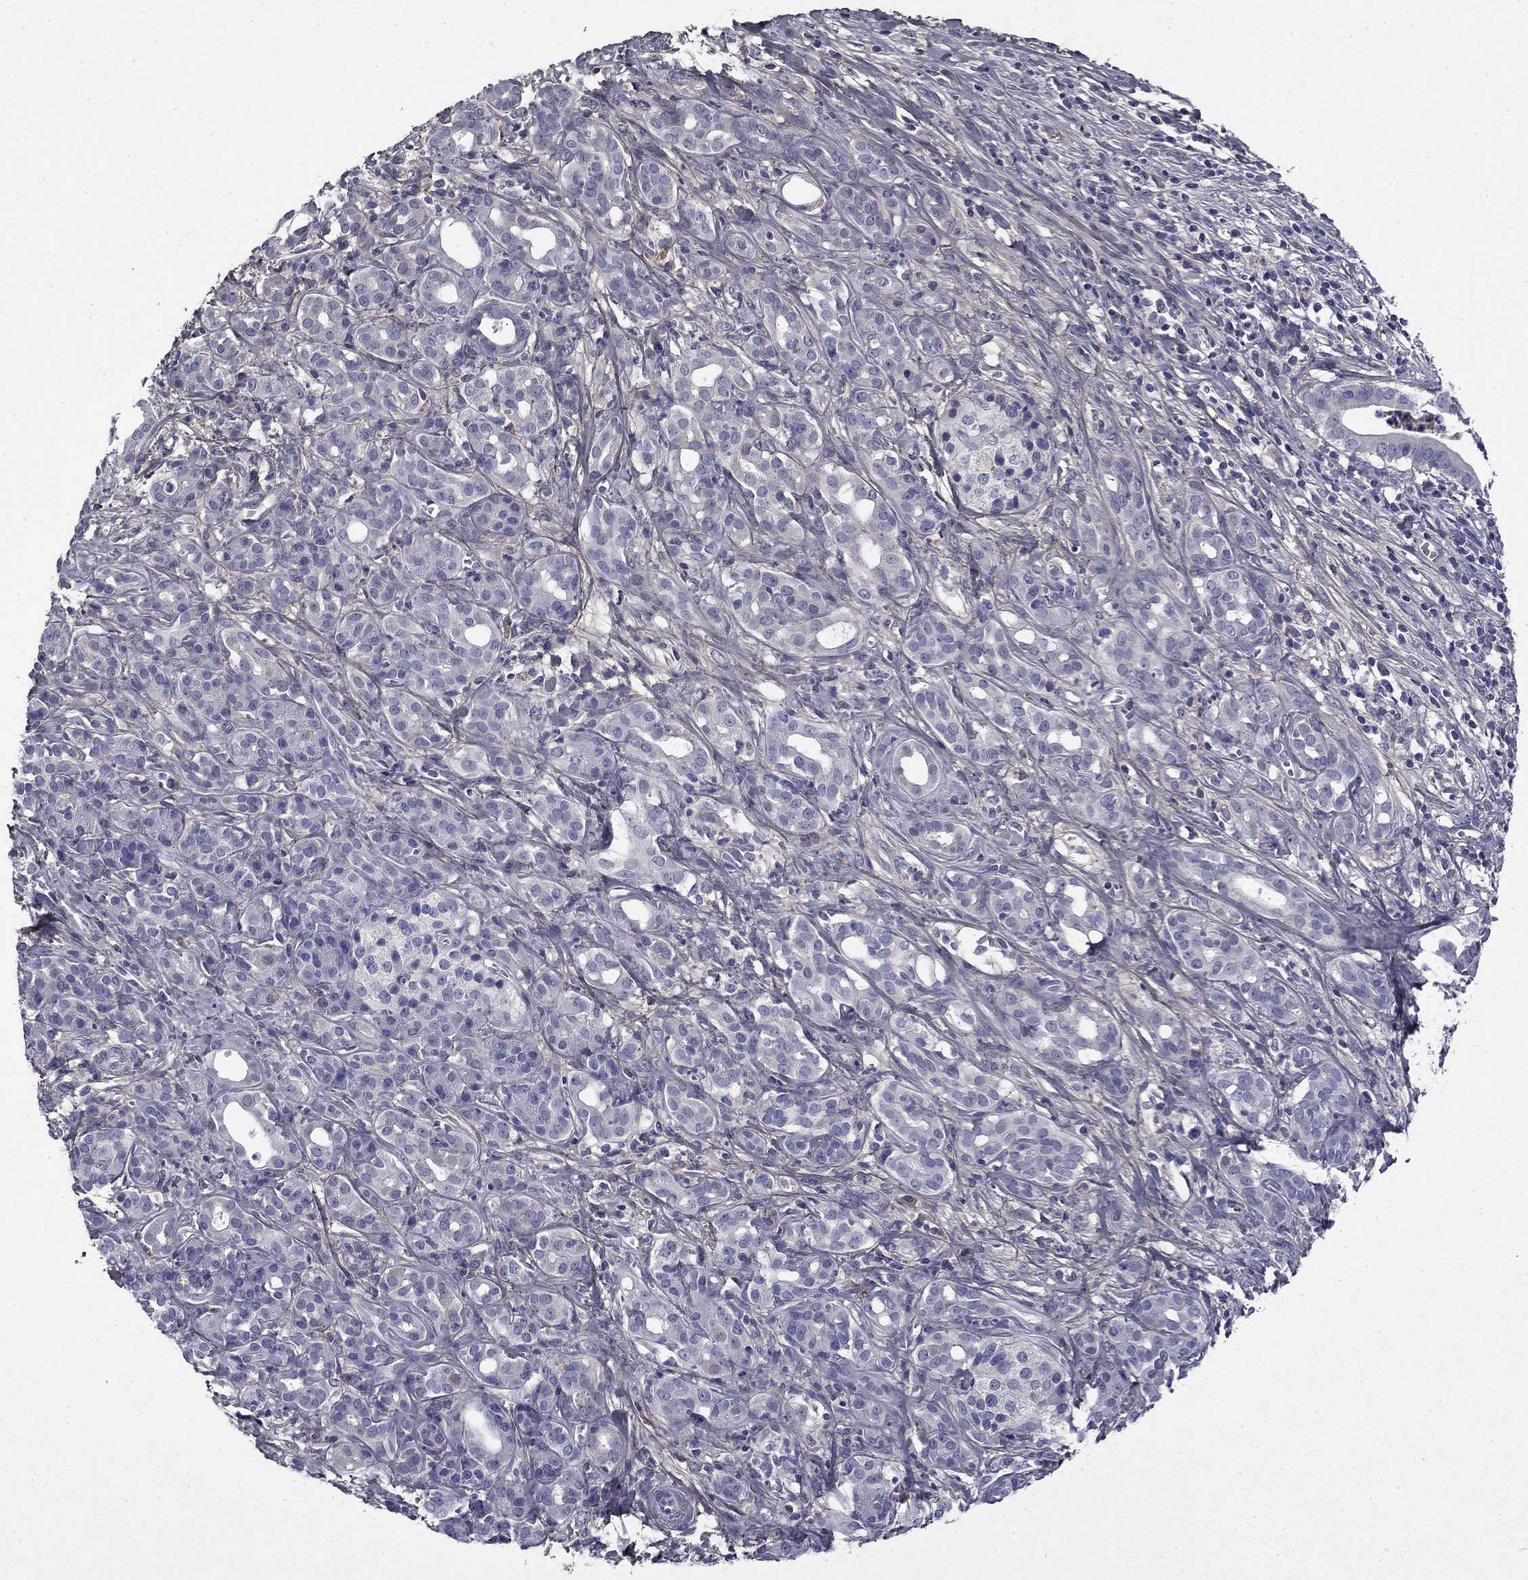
{"staining": {"intensity": "negative", "quantity": "none", "location": "none"}, "tissue": "pancreatic cancer", "cell_type": "Tumor cells", "image_type": "cancer", "snomed": [{"axis": "morphology", "description": "Adenocarcinoma, NOS"}, {"axis": "topography", "description": "Pancreas"}], "caption": "There is no significant expression in tumor cells of pancreatic cancer.", "gene": "COL2A1", "patient": {"sex": "male", "age": 61}}